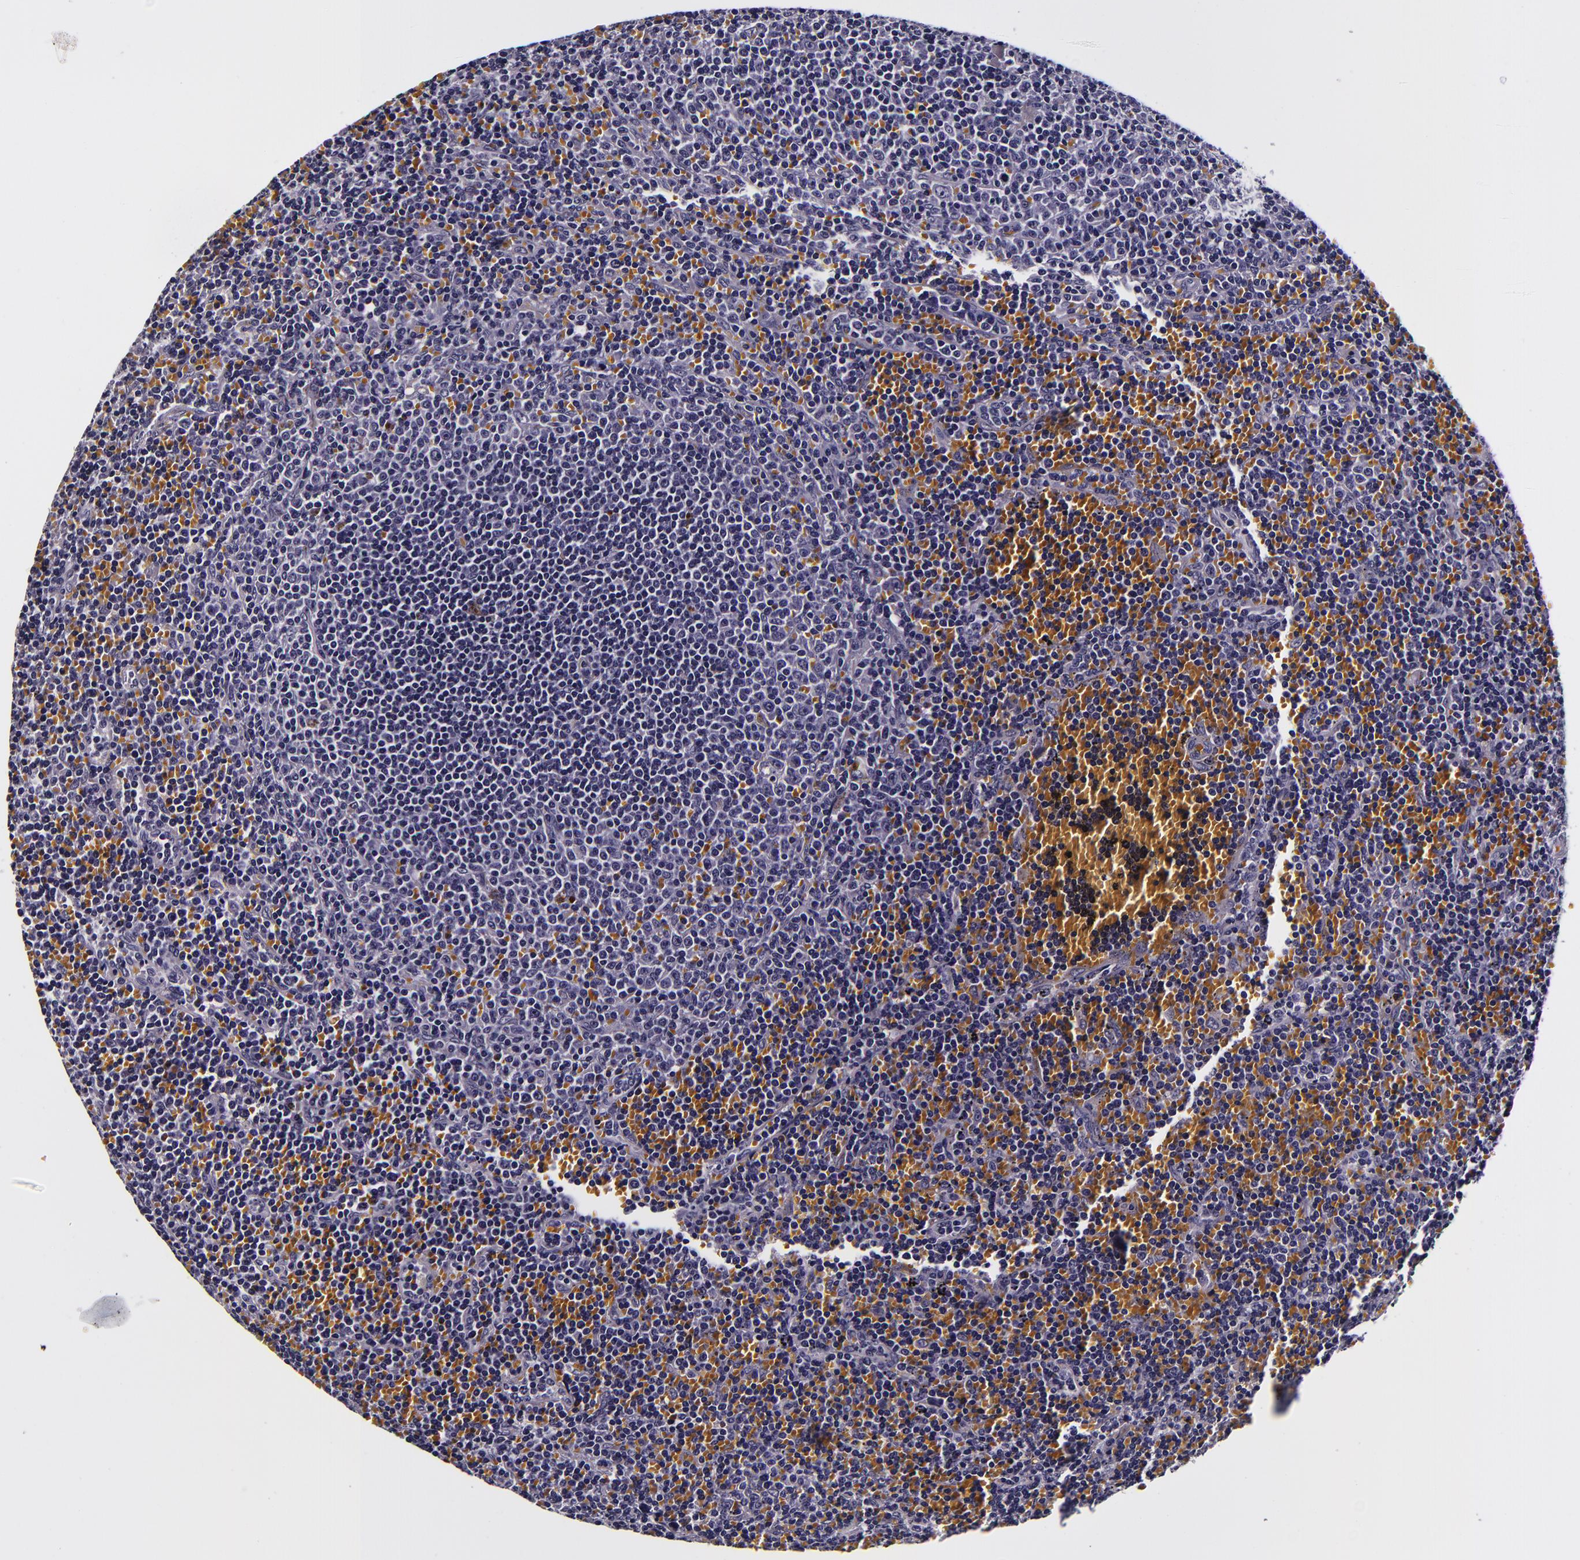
{"staining": {"intensity": "negative", "quantity": "none", "location": "none"}, "tissue": "lymphoma", "cell_type": "Tumor cells", "image_type": "cancer", "snomed": [{"axis": "morphology", "description": "Malignant lymphoma, non-Hodgkin's type, Low grade"}, {"axis": "topography", "description": "Spleen"}], "caption": "Protein analysis of low-grade malignant lymphoma, non-Hodgkin's type shows no significant staining in tumor cells.", "gene": "FBN1", "patient": {"sex": "male", "age": 80}}